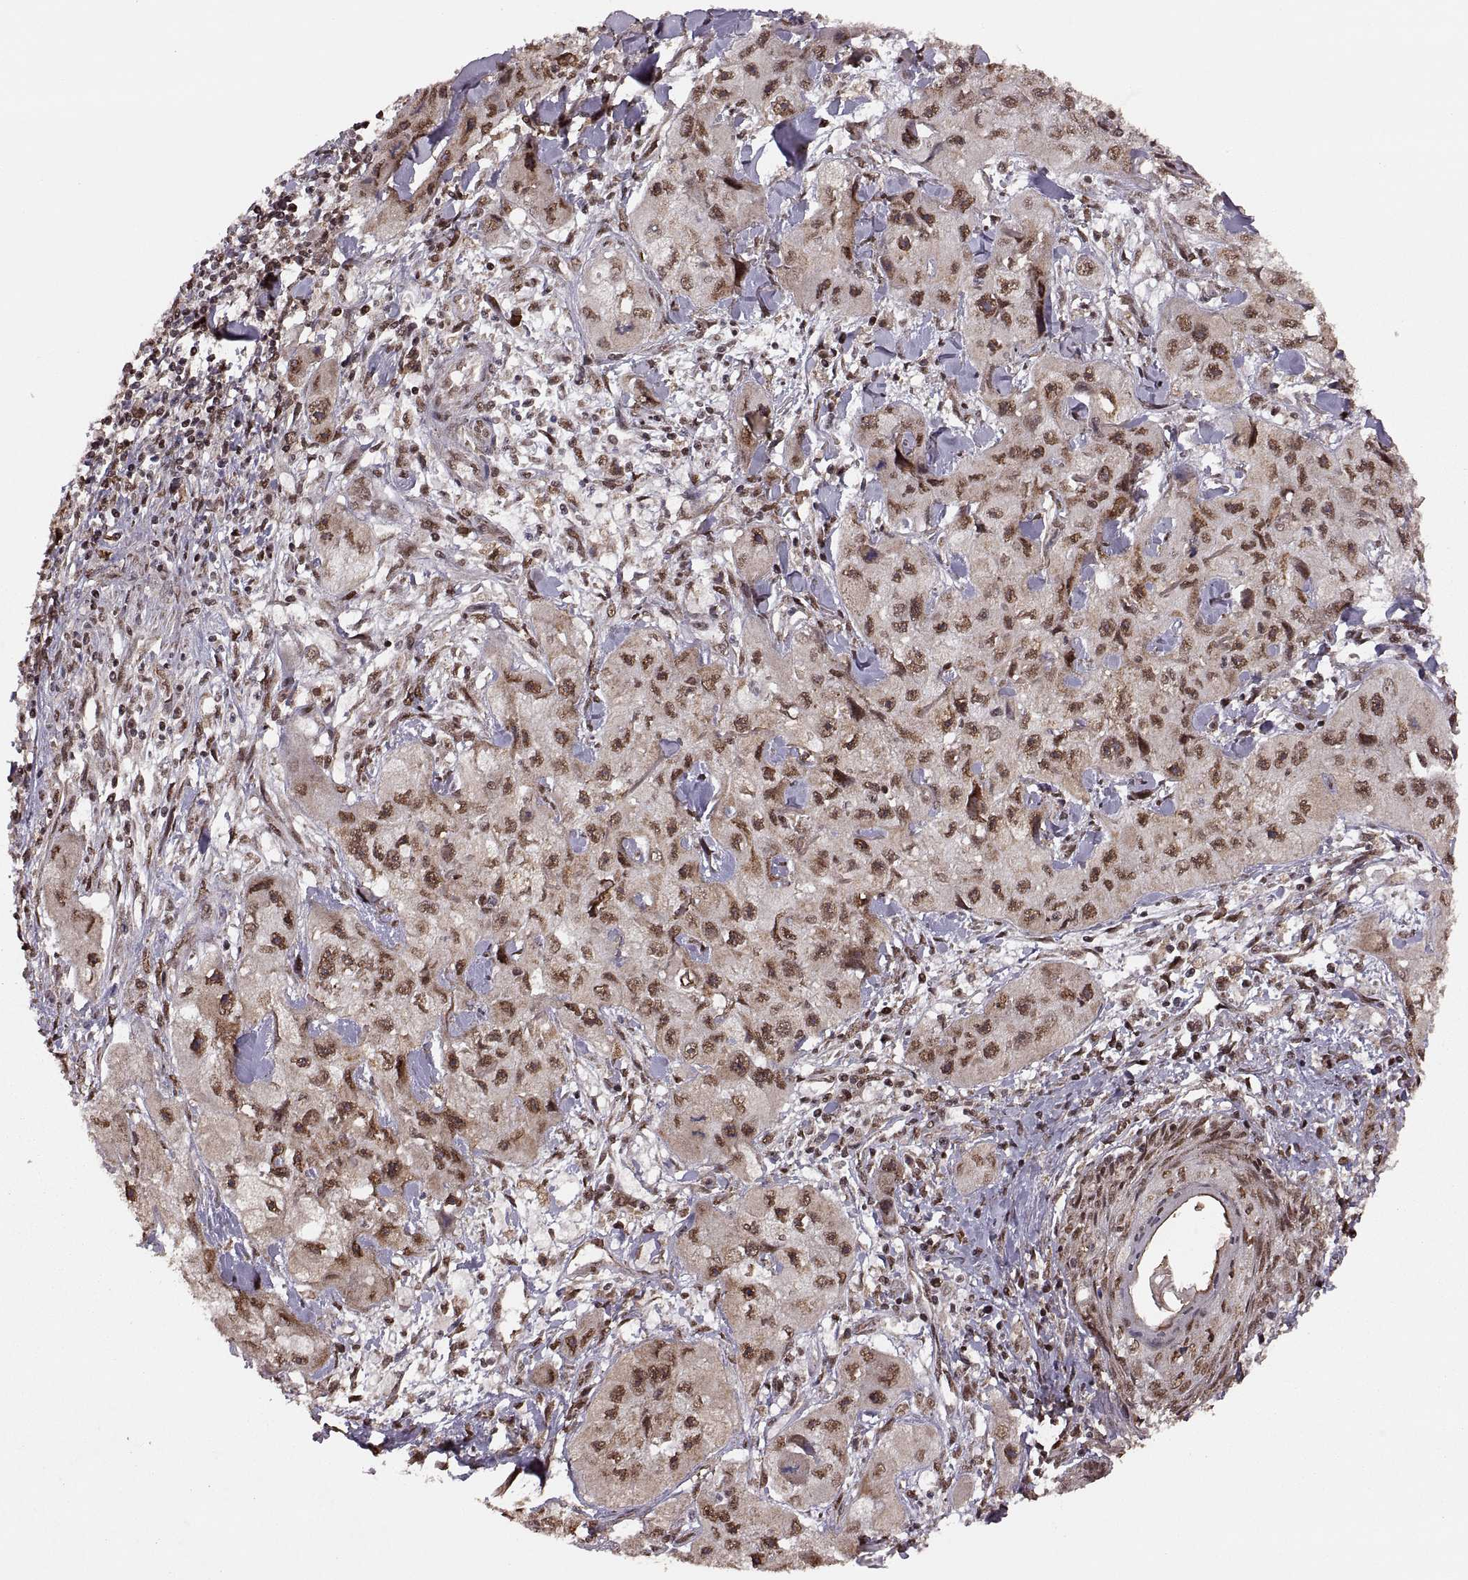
{"staining": {"intensity": "moderate", "quantity": ">75%", "location": "nuclear"}, "tissue": "skin cancer", "cell_type": "Tumor cells", "image_type": "cancer", "snomed": [{"axis": "morphology", "description": "Squamous cell carcinoma, NOS"}, {"axis": "topography", "description": "Skin"}, {"axis": "topography", "description": "Subcutis"}], "caption": "DAB immunohistochemical staining of human squamous cell carcinoma (skin) exhibits moderate nuclear protein expression in approximately >75% of tumor cells.", "gene": "RFT1", "patient": {"sex": "male", "age": 73}}